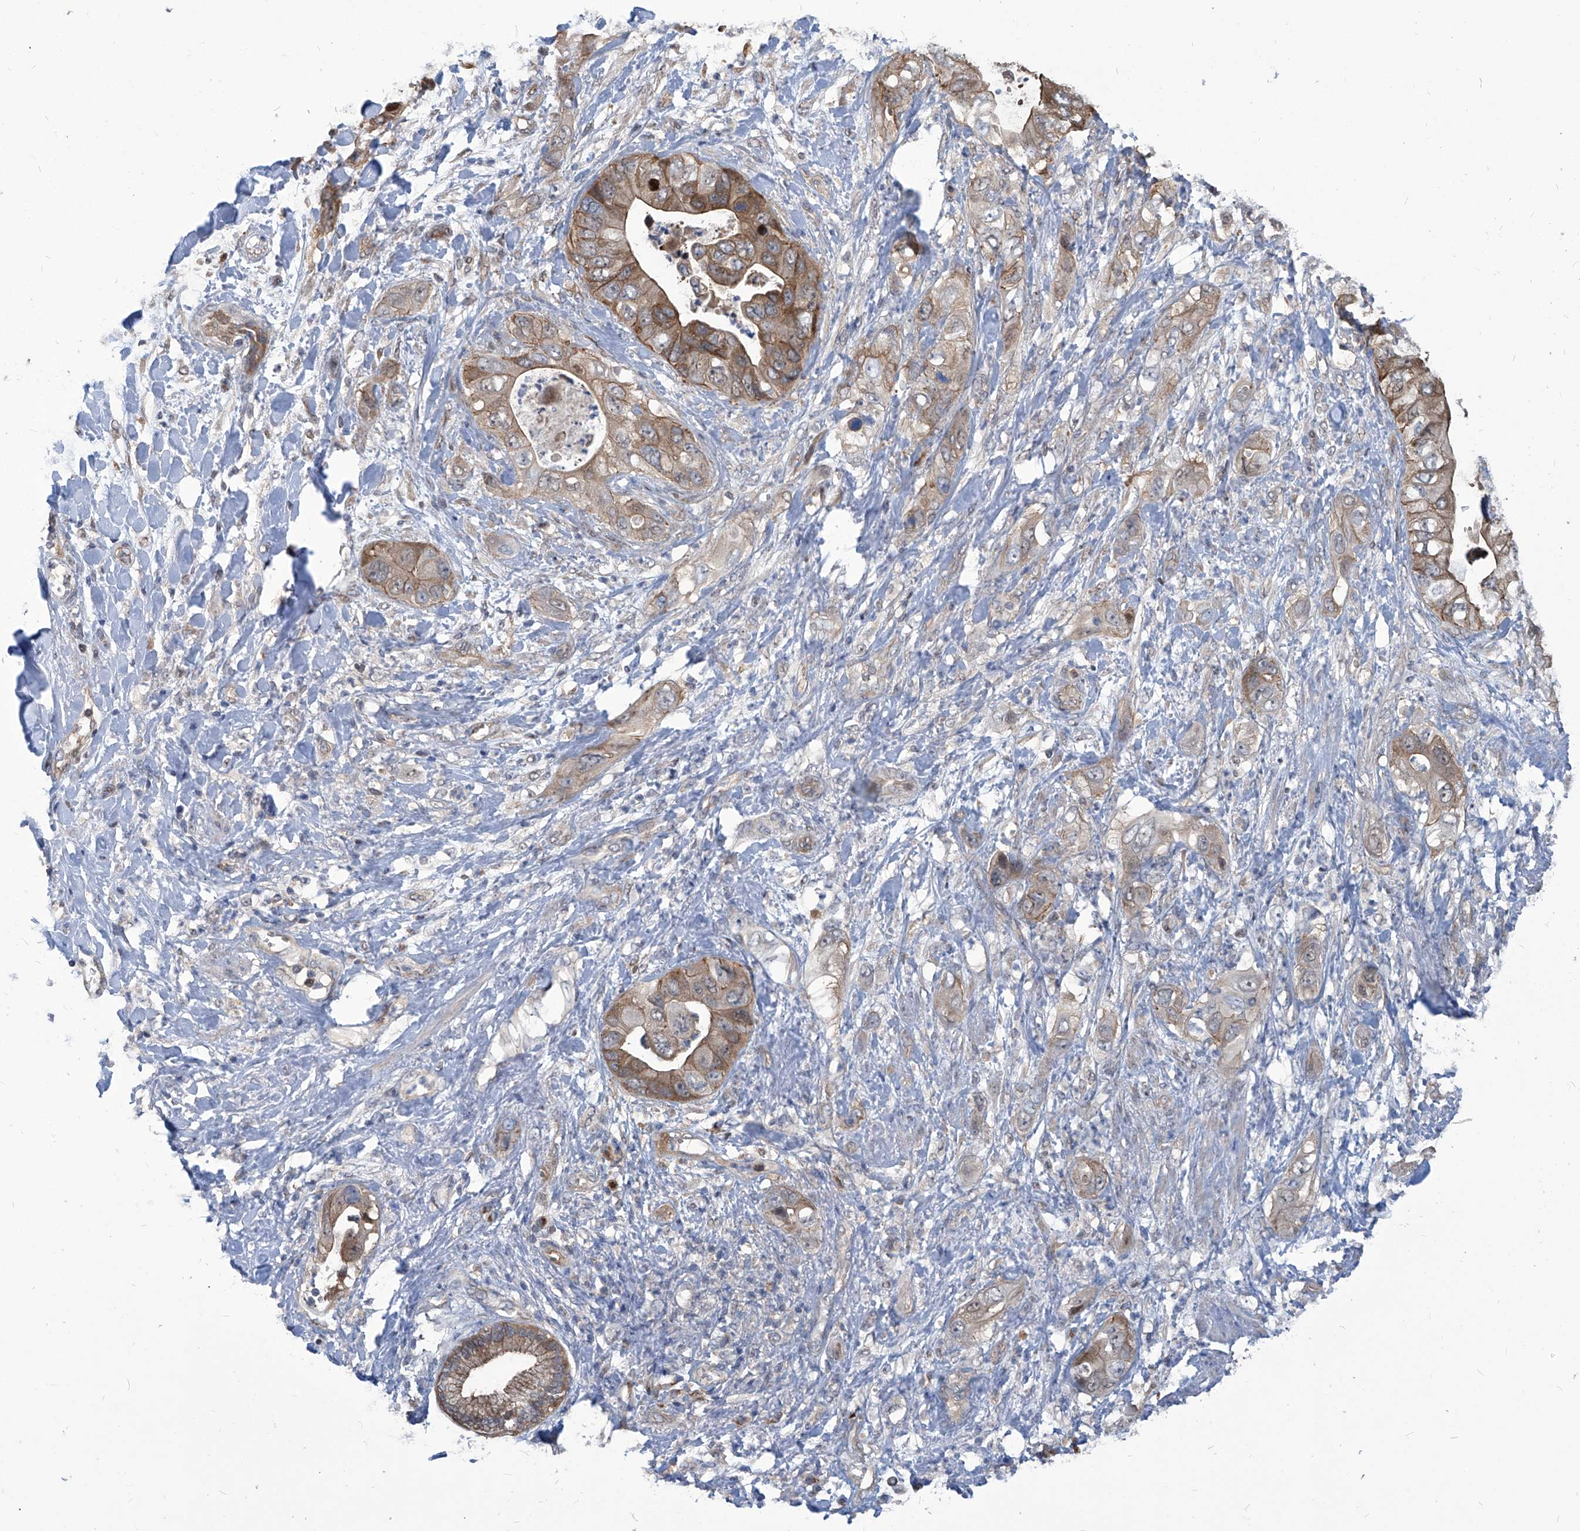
{"staining": {"intensity": "moderate", "quantity": ">75%", "location": "cytoplasmic/membranous"}, "tissue": "pancreatic cancer", "cell_type": "Tumor cells", "image_type": "cancer", "snomed": [{"axis": "morphology", "description": "Adenocarcinoma, NOS"}, {"axis": "topography", "description": "Pancreas"}], "caption": "Brown immunohistochemical staining in human pancreatic cancer shows moderate cytoplasmic/membranous positivity in approximately >75% of tumor cells.", "gene": "PSMB1", "patient": {"sex": "female", "age": 78}}